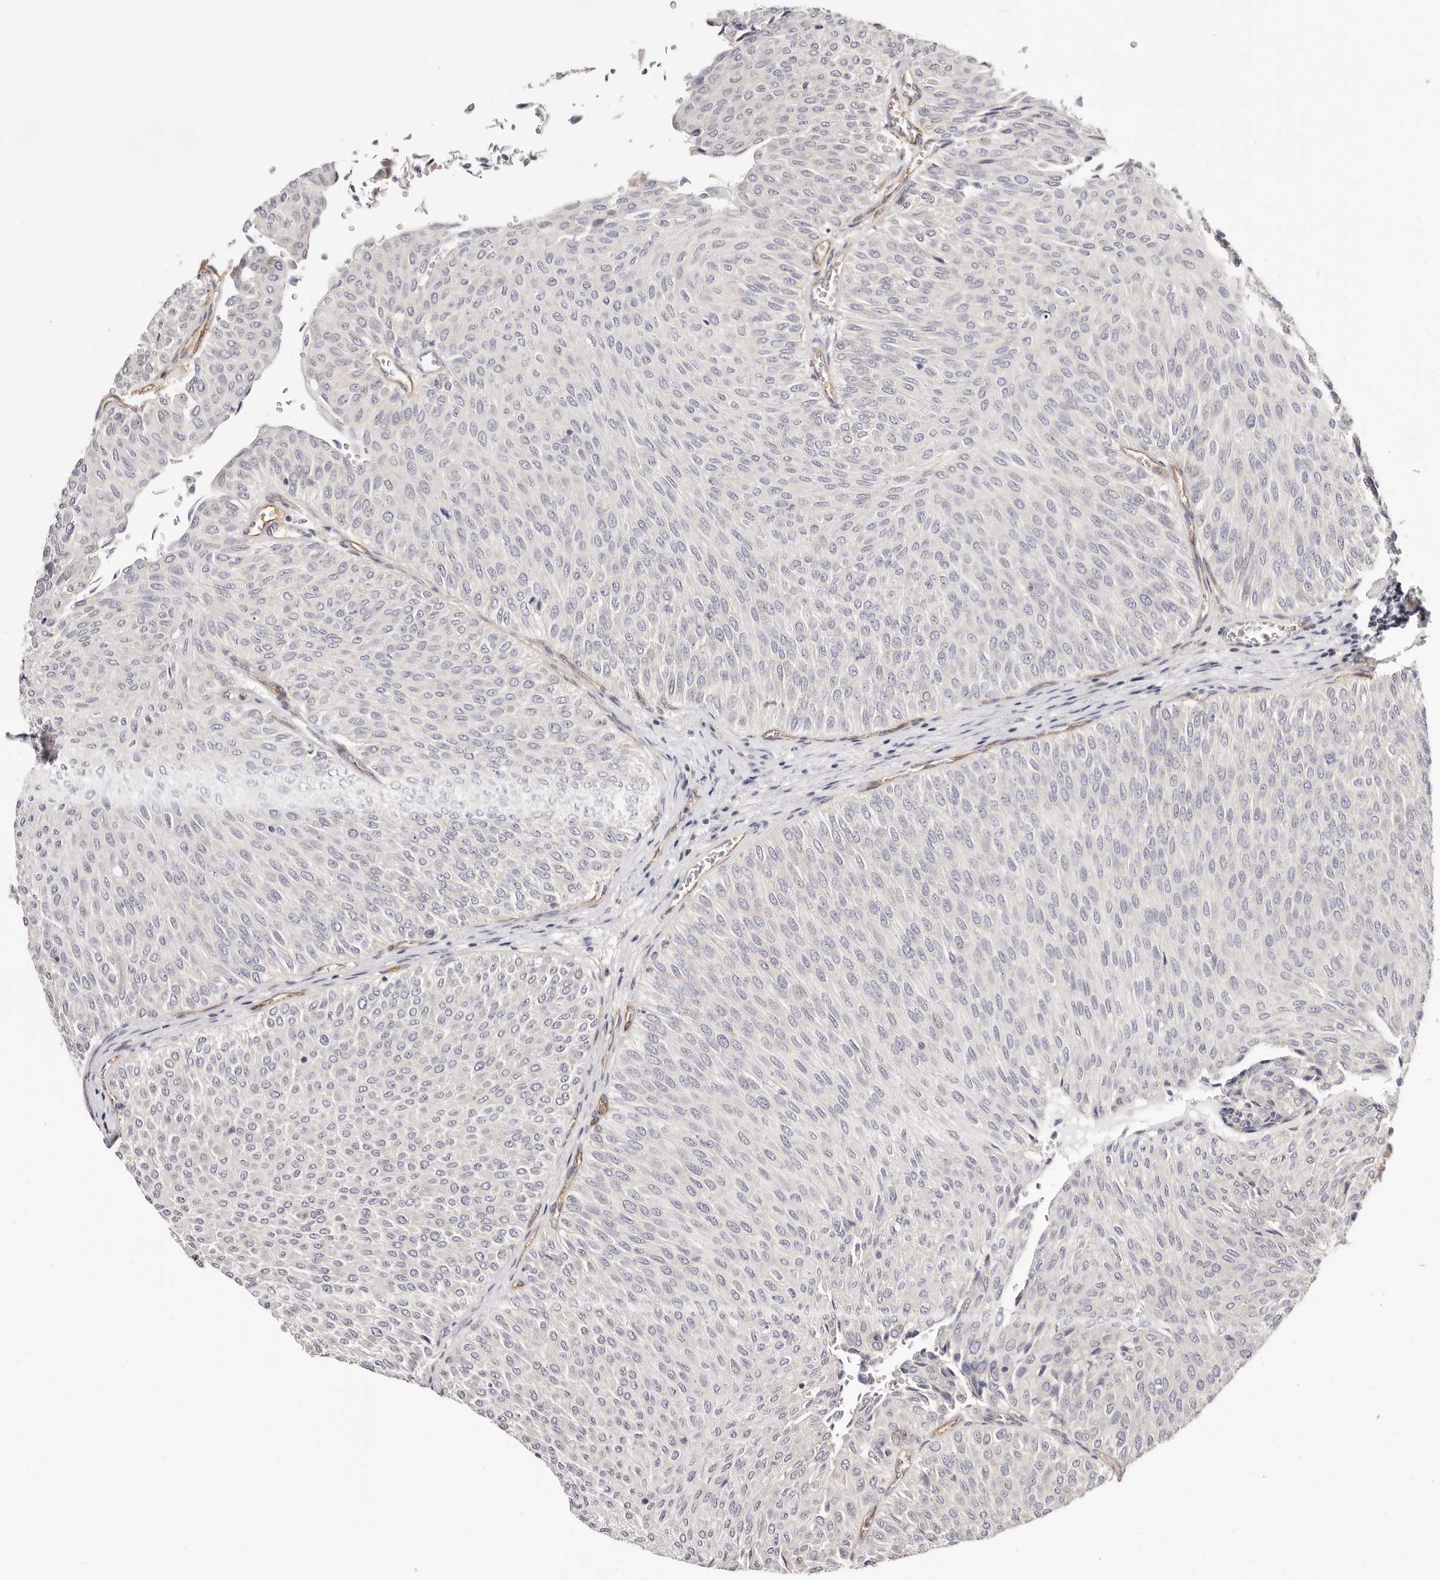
{"staining": {"intensity": "negative", "quantity": "none", "location": "none"}, "tissue": "urothelial cancer", "cell_type": "Tumor cells", "image_type": "cancer", "snomed": [{"axis": "morphology", "description": "Urothelial carcinoma, Low grade"}, {"axis": "topography", "description": "Urinary bladder"}], "caption": "Human low-grade urothelial carcinoma stained for a protein using immunohistochemistry (IHC) reveals no expression in tumor cells.", "gene": "STAT5A", "patient": {"sex": "male", "age": 78}}